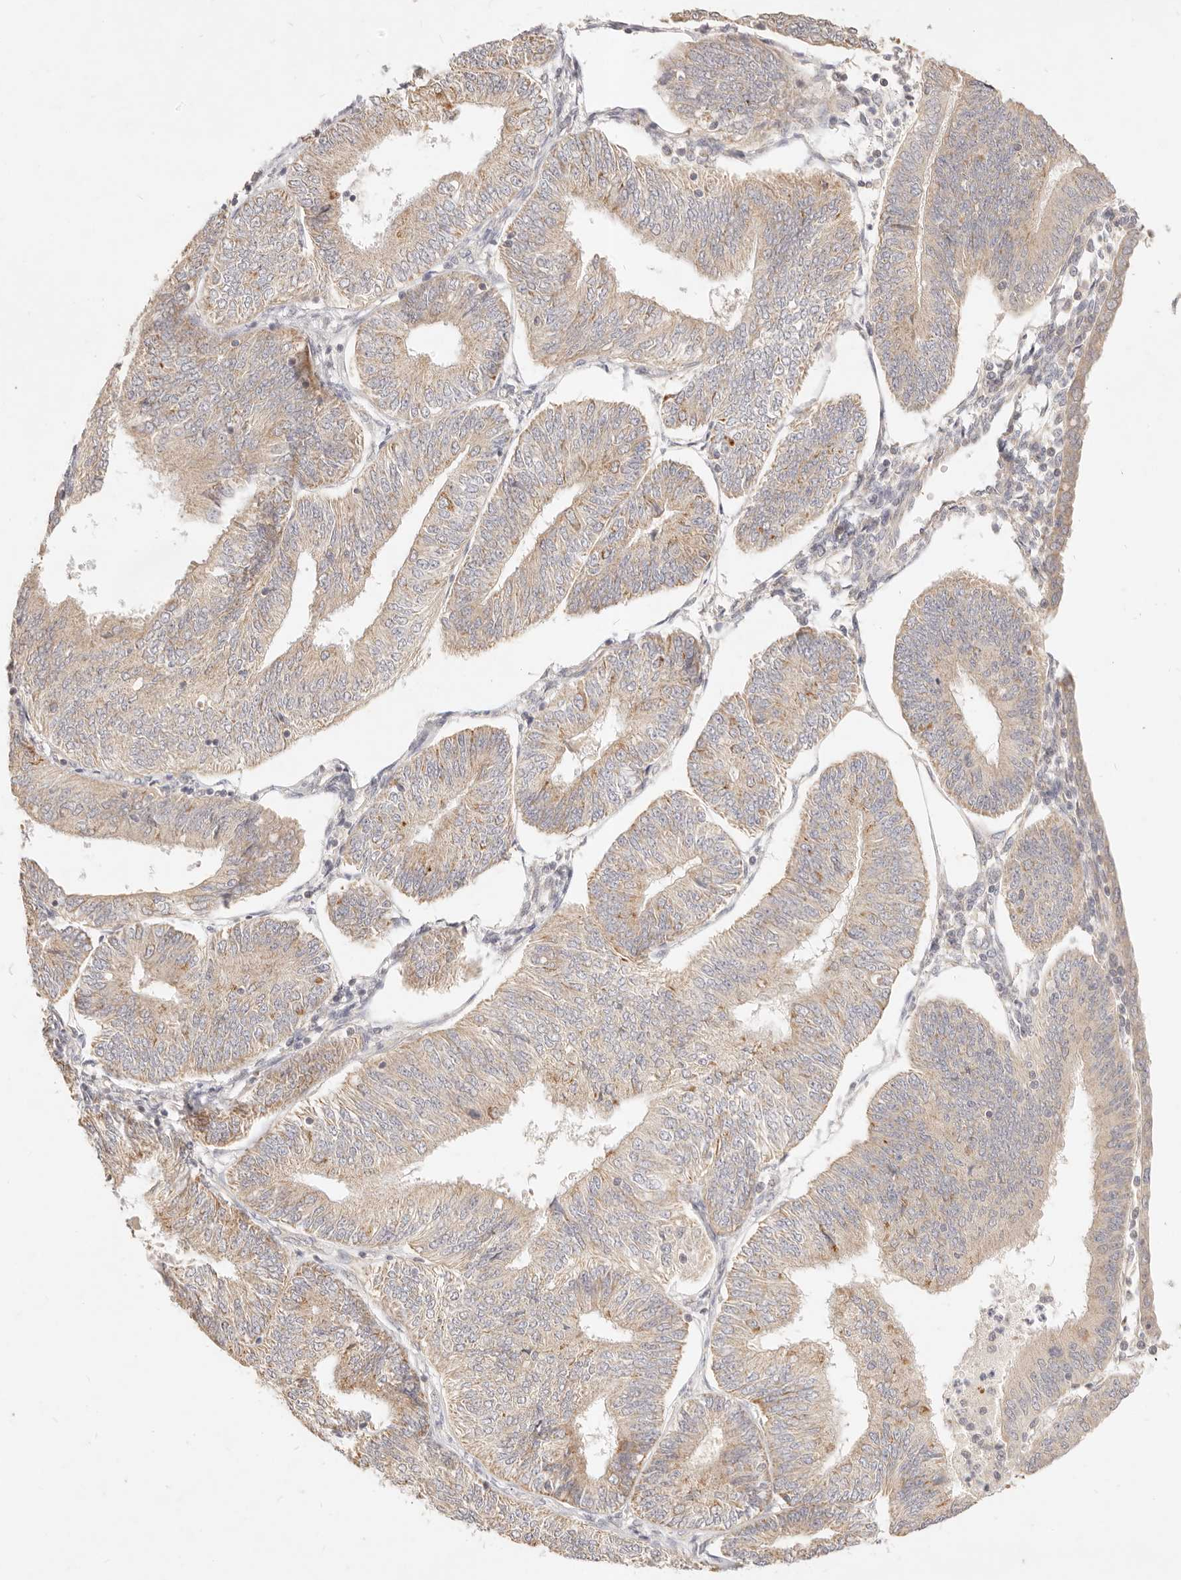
{"staining": {"intensity": "weak", "quantity": ">75%", "location": "cytoplasmic/membranous"}, "tissue": "endometrial cancer", "cell_type": "Tumor cells", "image_type": "cancer", "snomed": [{"axis": "morphology", "description": "Adenocarcinoma, NOS"}, {"axis": "topography", "description": "Endometrium"}], "caption": "IHC of adenocarcinoma (endometrial) reveals low levels of weak cytoplasmic/membranous expression in approximately >75% of tumor cells.", "gene": "RUBCNL", "patient": {"sex": "female", "age": 58}}